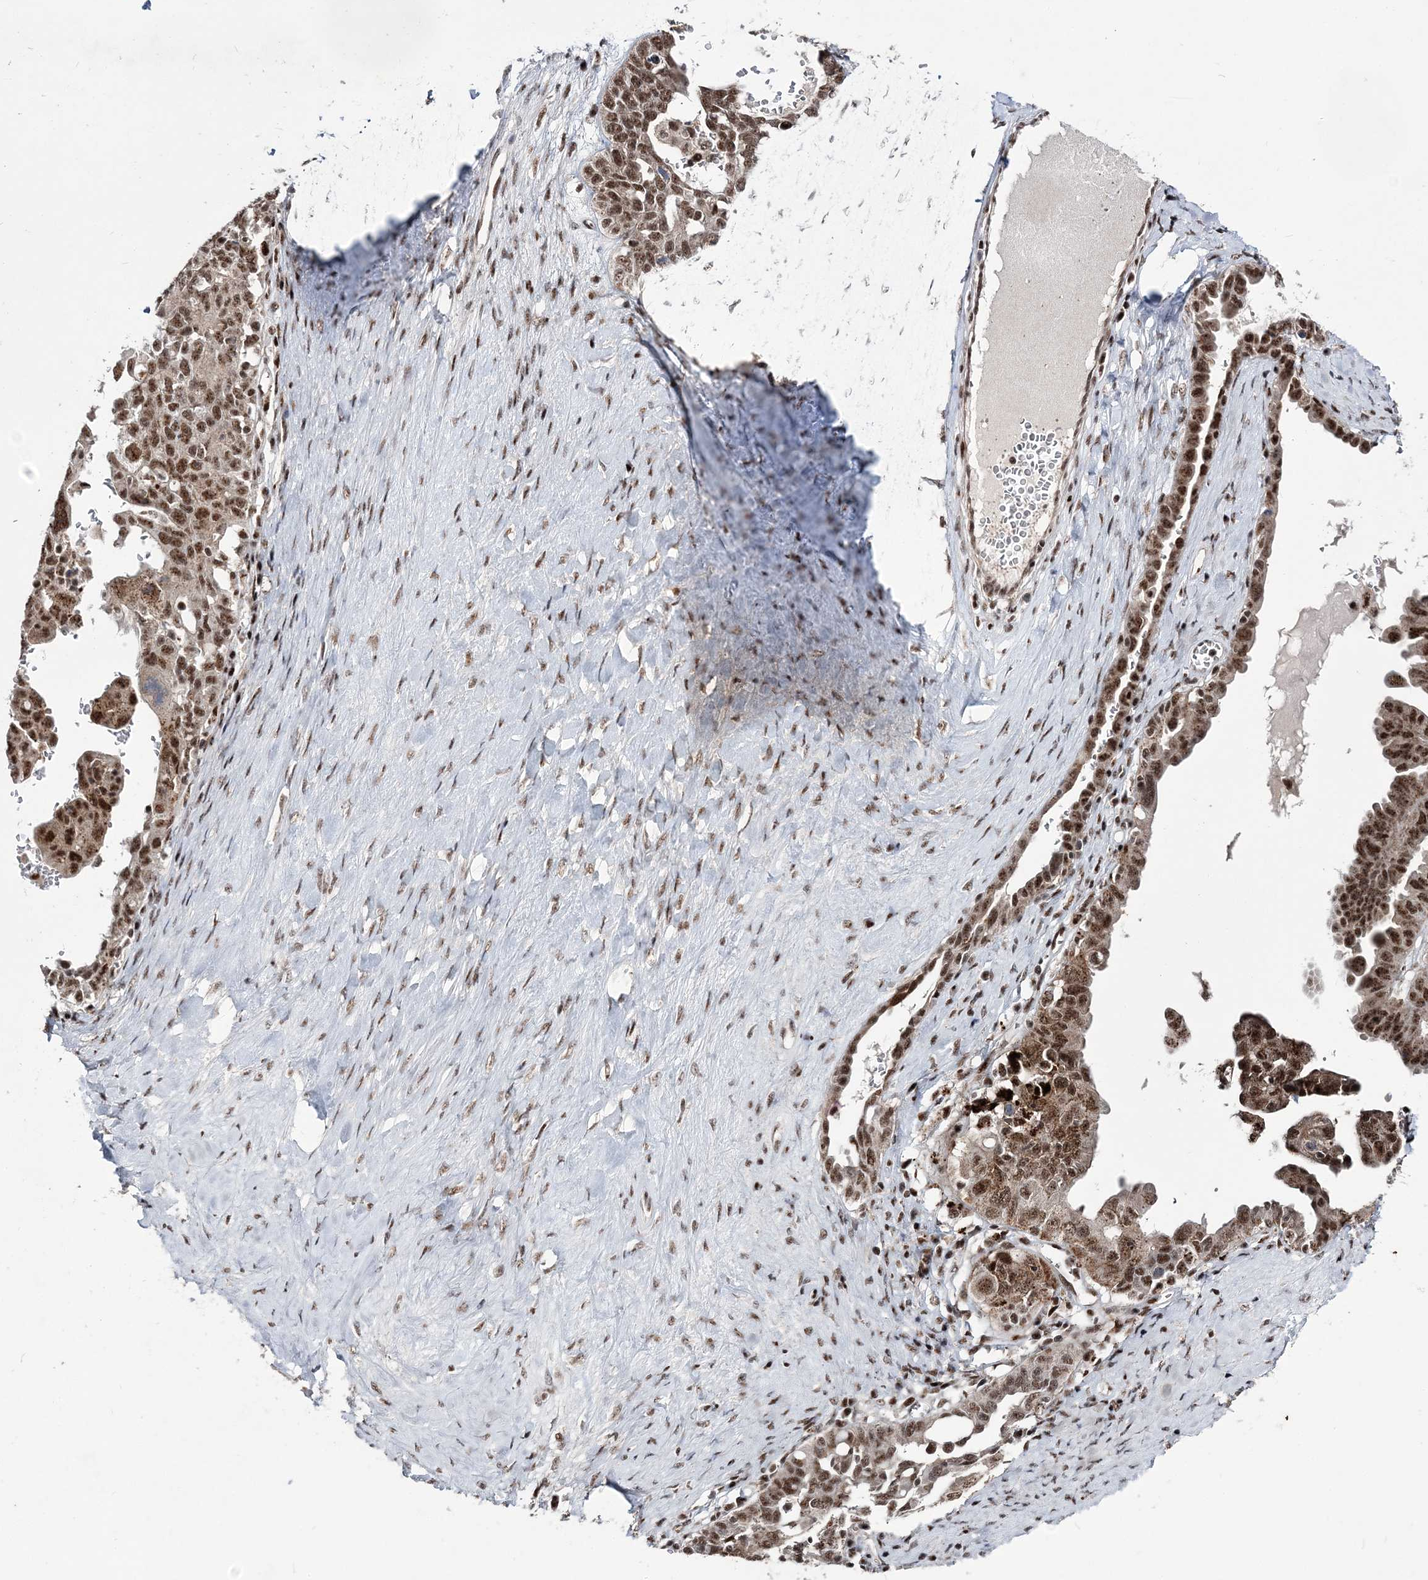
{"staining": {"intensity": "strong", "quantity": ">75%", "location": "nuclear"}, "tissue": "ovarian cancer", "cell_type": "Tumor cells", "image_type": "cancer", "snomed": [{"axis": "morphology", "description": "Carcinoma, endometroid"}, {"axis": "topography", "description": "Ovary"}], "caption": "A micrograph of ovarian cancer (endometroid carcinoma) stained for a protein demonstrates strong nuclear brown staining in tumor cells.", "gene": "TATDN2", "patient": {"sex": "female", "age": 62}}